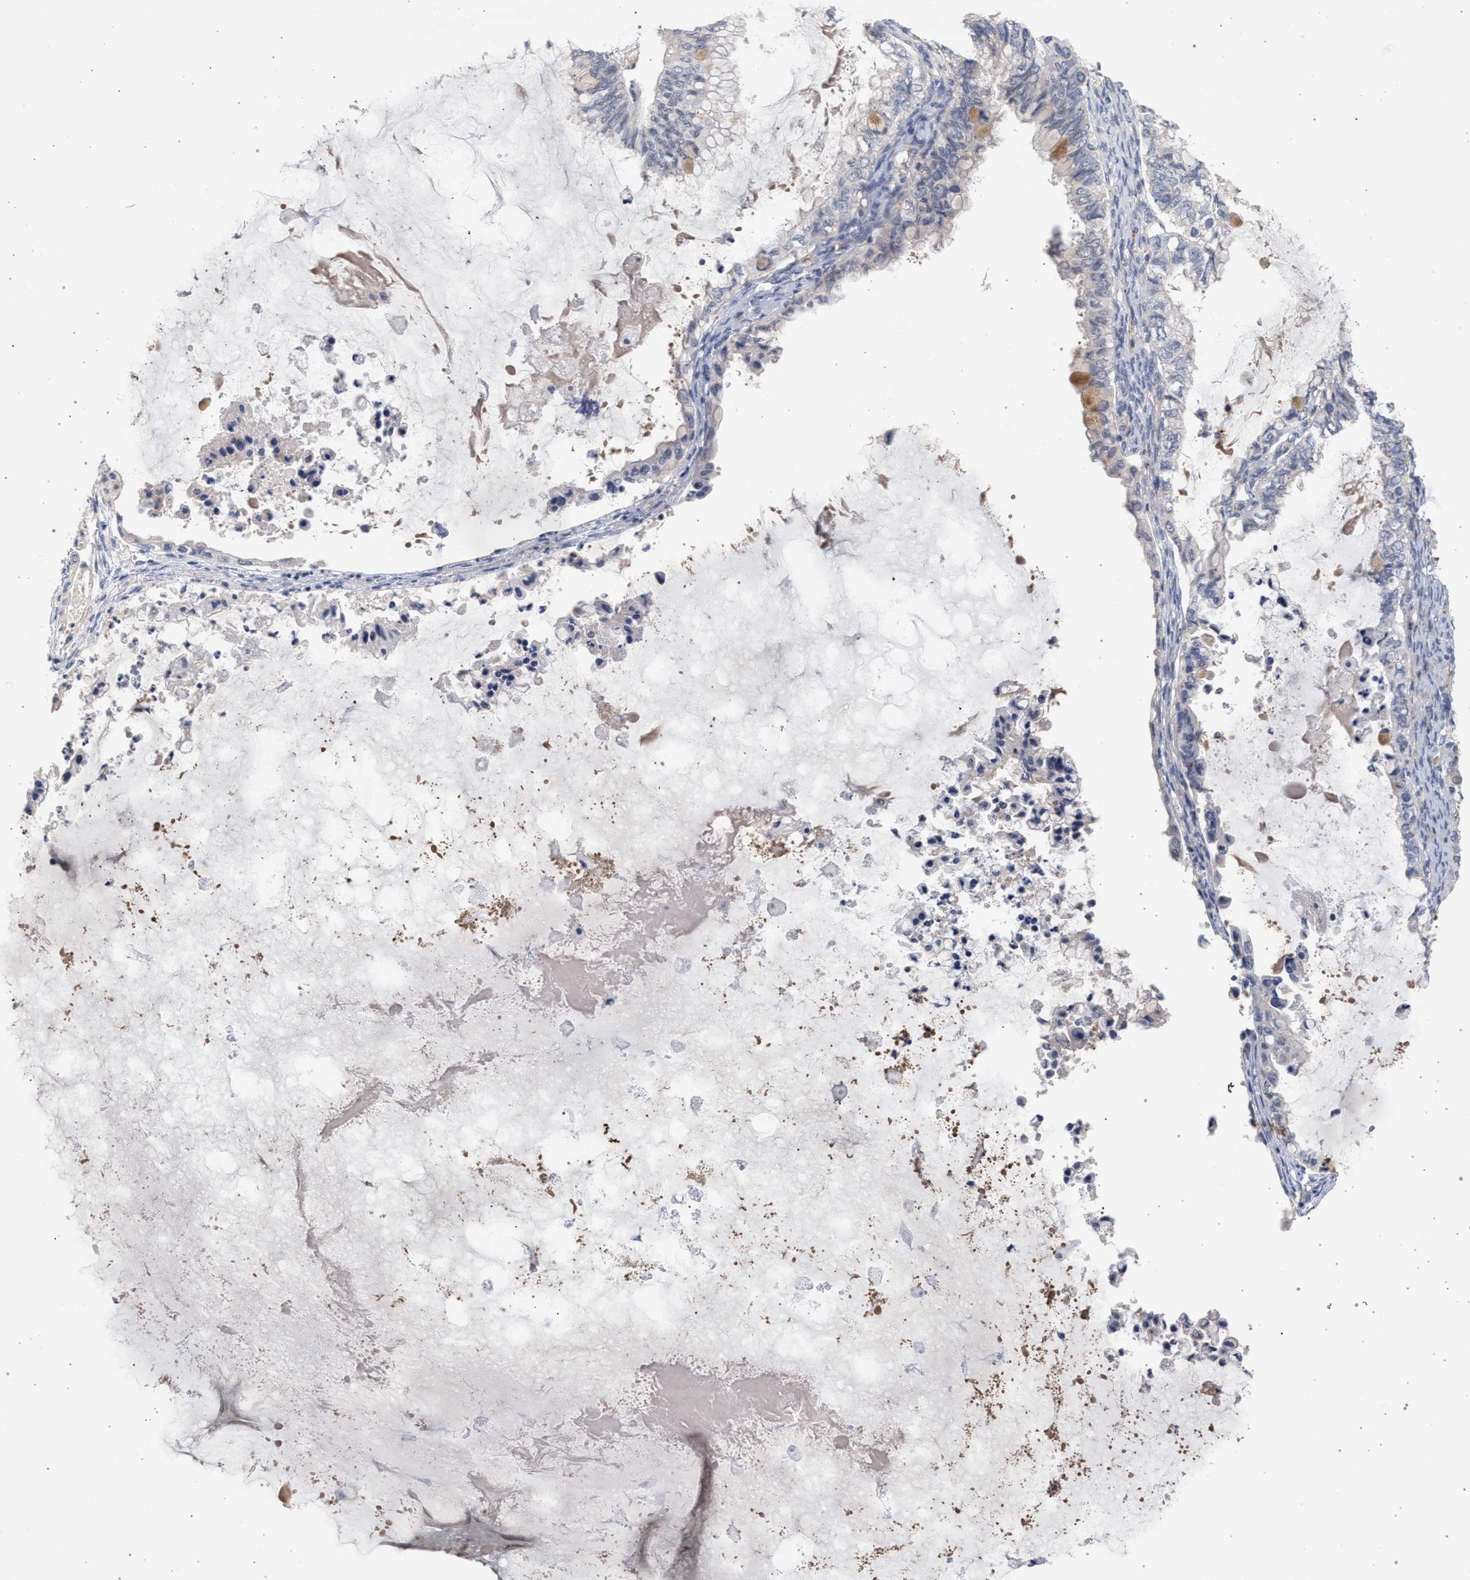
{"staining": {"intensity": "moderate", "quantity": "<25%", "location": "cytoplasmic/membranous"}, "tissue": "ovarian cancer", "cell_type": "Tumor cells", "image_type": "cancer", "snomed": [{"axis": "morphology", "description": "Cystadenocarcinoma, mucinous, NOS"}, {"axis": "topography", "description": "Ovary"}], "caption": "This is a photomicrograph of IHC staining of ovarian cancer, which shows moderate positivity in the cytoplasmic/membranous of tumor cells.", "gene": "MAMDC2", "patient": {"sex": "female", "age": 80}}